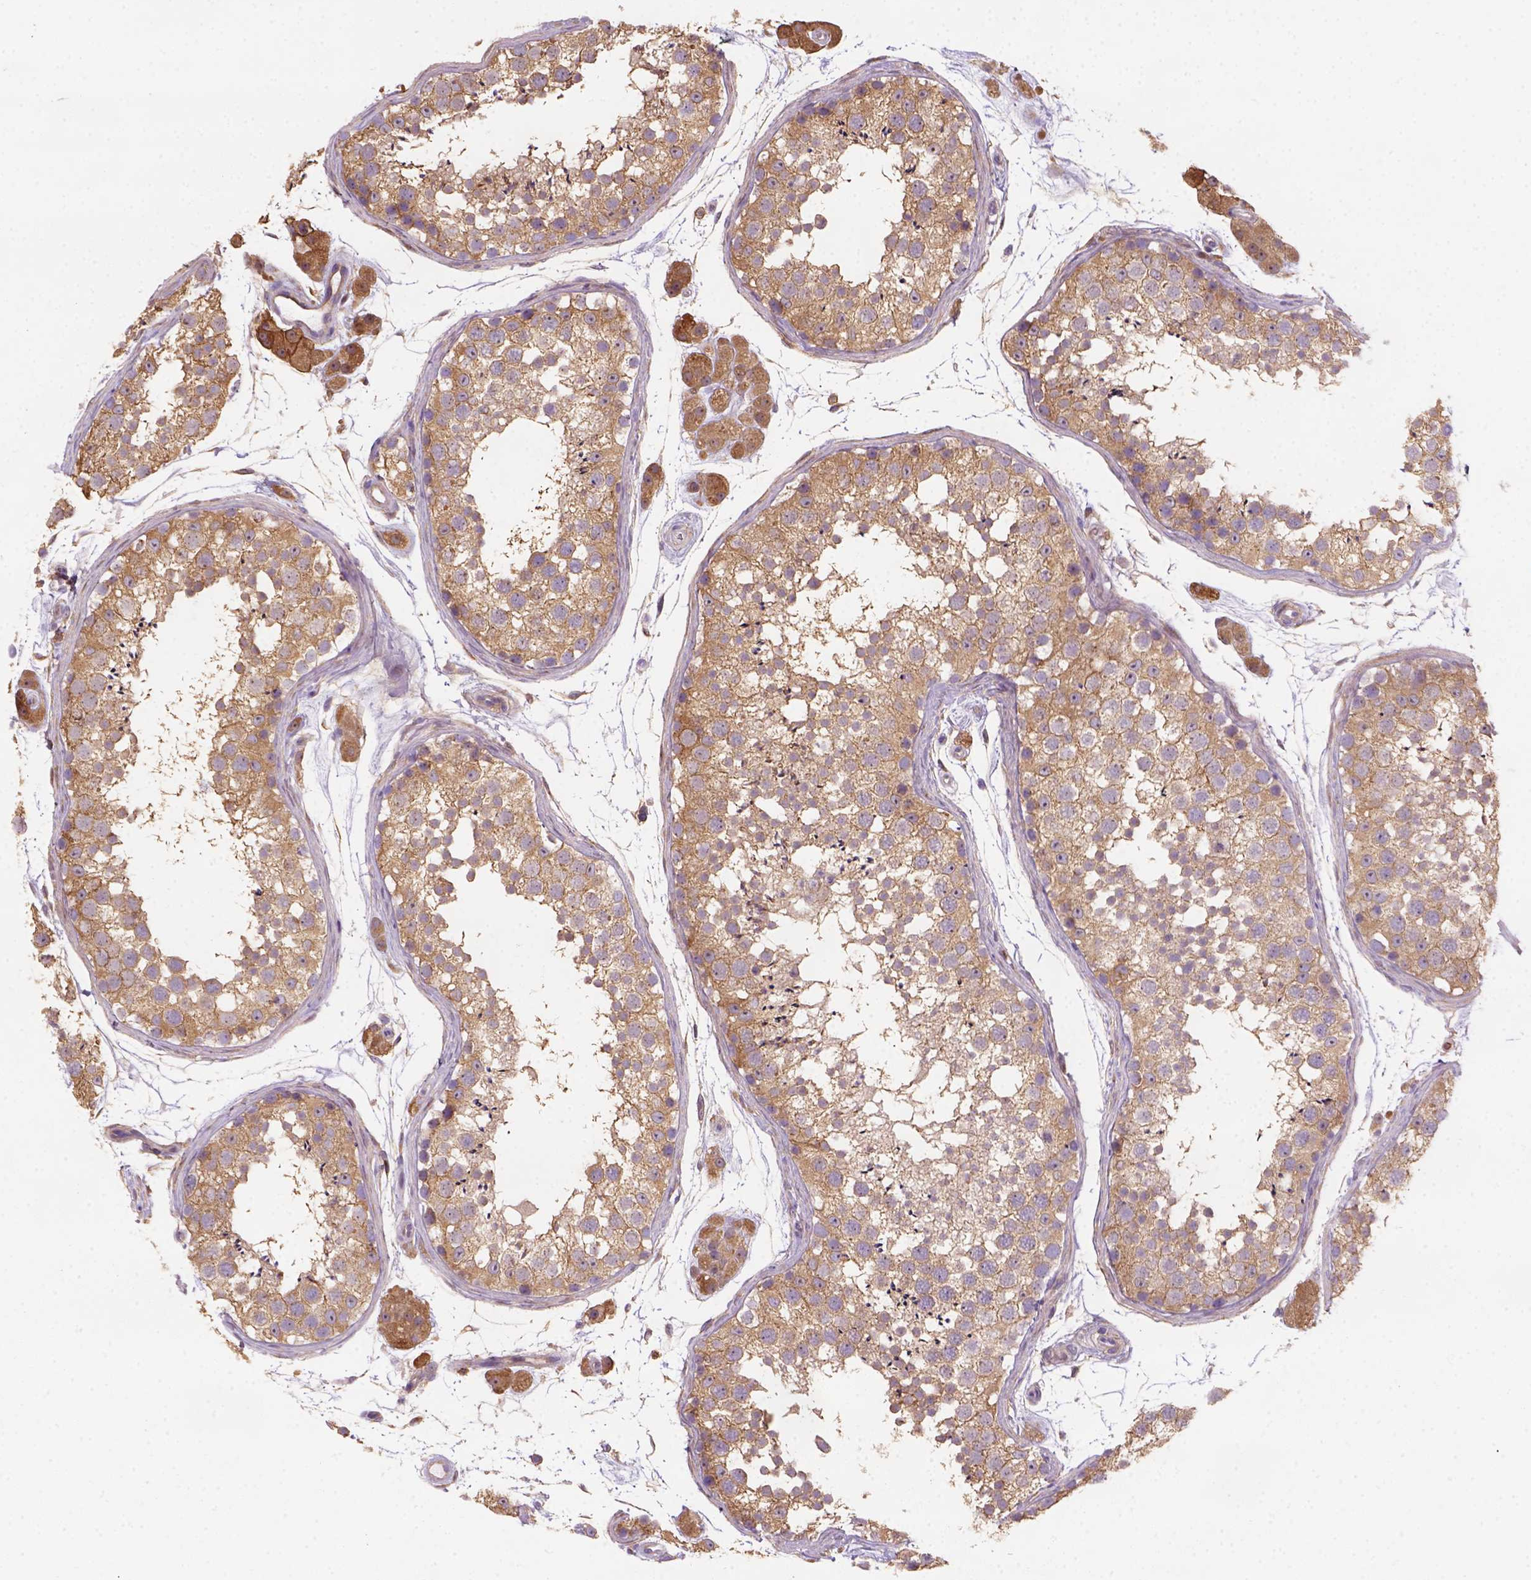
{"staining": {"intensity": "moderate", "quantity": ">75%", "location": "cytoplasmic/membranous"}, "tissue": "testis", "cell_type": "Cells in seminiferous ducts", "image_type": "normal", "snomed": [{"axis": "morphology", "description": "Normal tissue, NOS"}, {"axis": "topography", "description": "Testis"}], "caption": "A brown stain shows moderate cytoplasmic/membranous positivity of a protein in cells in seminiferous ducts of unremarkable testis. Immunohistochemistry (ihc) stains the protein of interest in brown and the nuclei are stained blue.", "gene": "GPRC5D", "patient": {"sex": "male", "age": 41}}